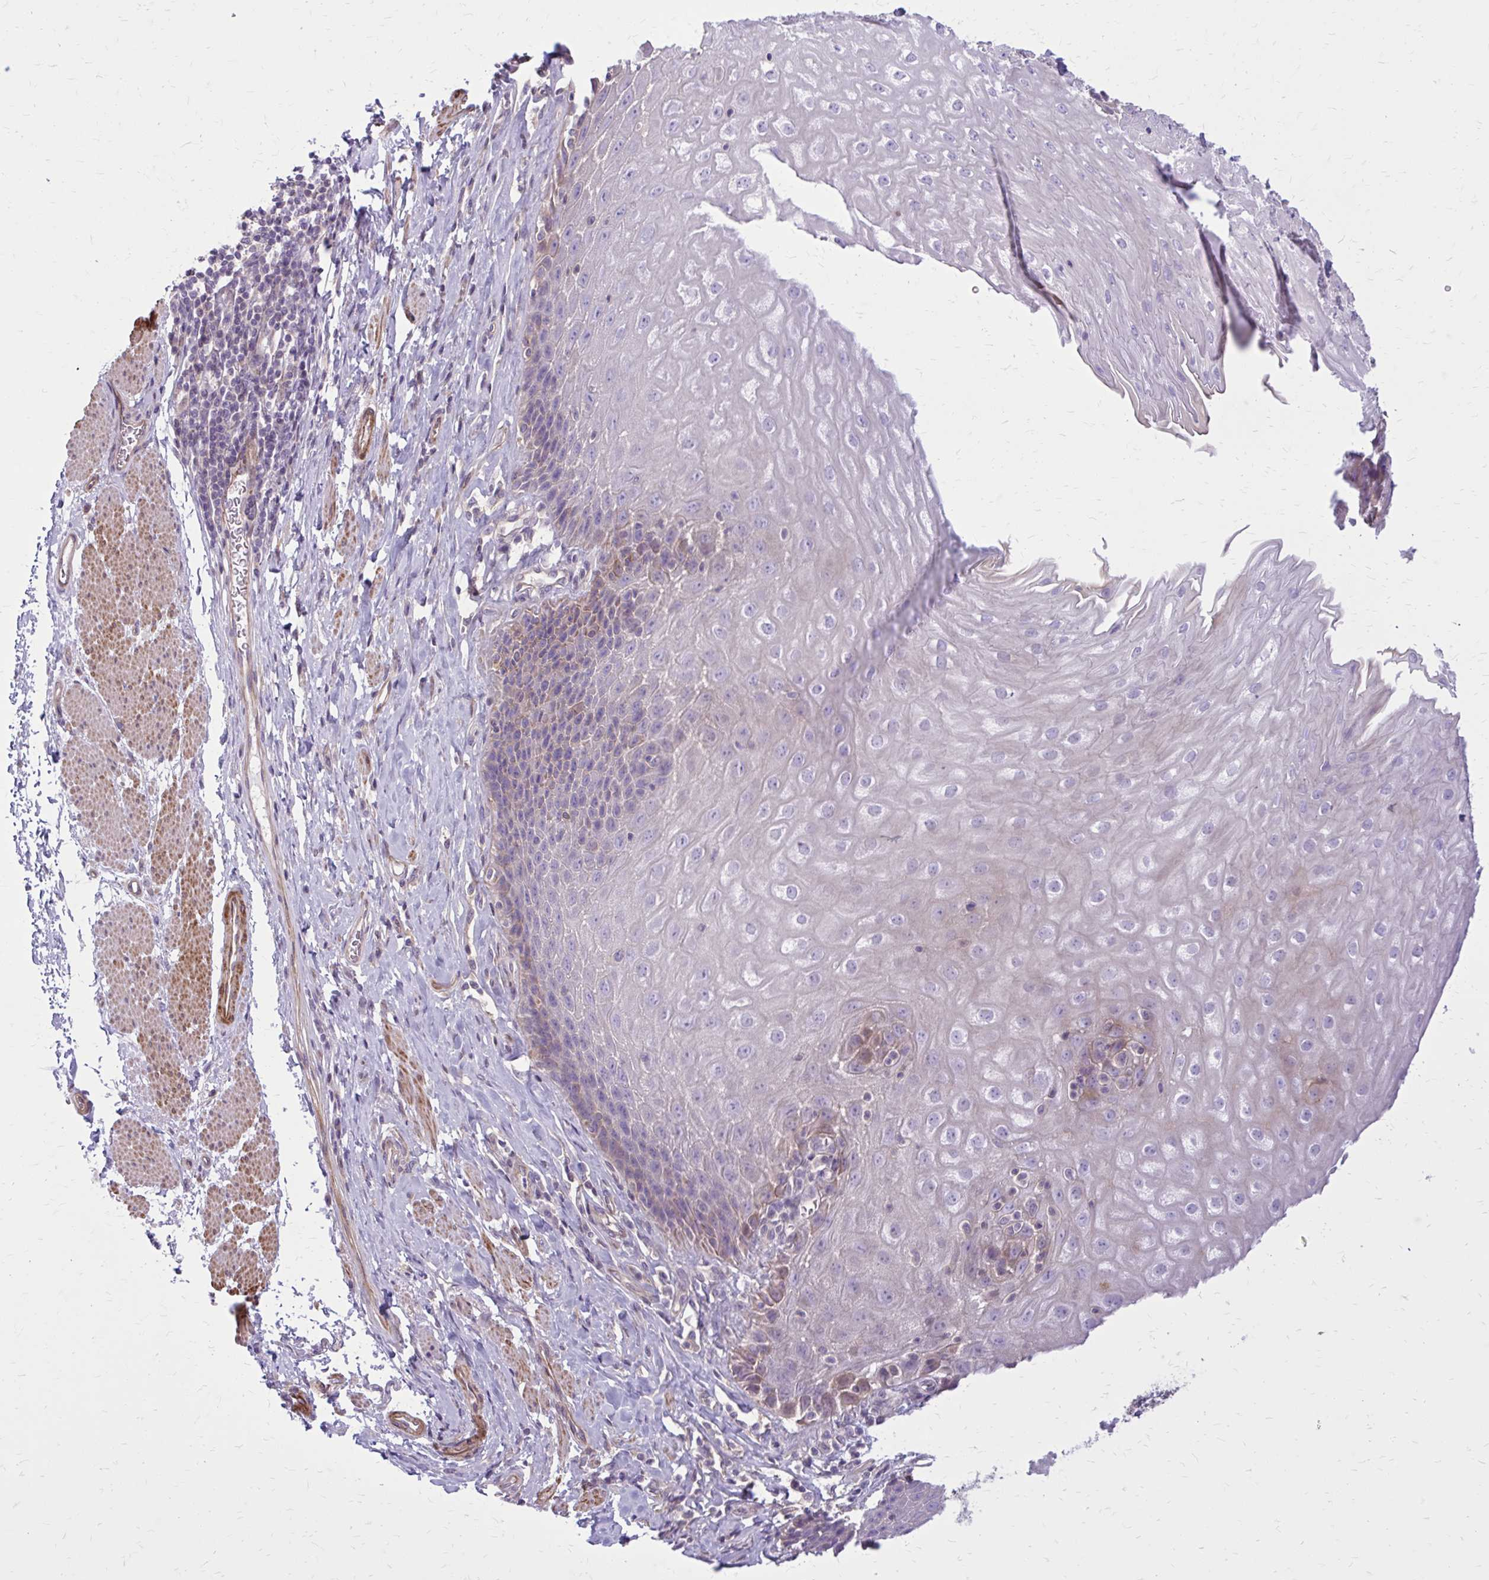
{"staining": {"intensity": "moderate", "quantity": "25%-75%", "location": "cytoplasmic/membranous"}, "tissue": "esophagus", "cell_type": "Squamous epithelial cells", "image_type": "normal", "snomed": [{"axis": "morphology", "description": "Normal tissue, NOS"}, {"axis": "topography", "description": "Esophagus"}], "caption": "Immunohistochemistry (IHC) micrograph of unremarkable esophagus: esophagus stained using immunohistochemistry (IHC) demonstrates medium levels of moderate protein expression localized specifically in the cytoplasmic/membranous of squamous epithelial cells, appearing as a cytoplasmic/membranous brown color.", "gene": "FAP", "patient": {"sex": "female", "age": 61}}